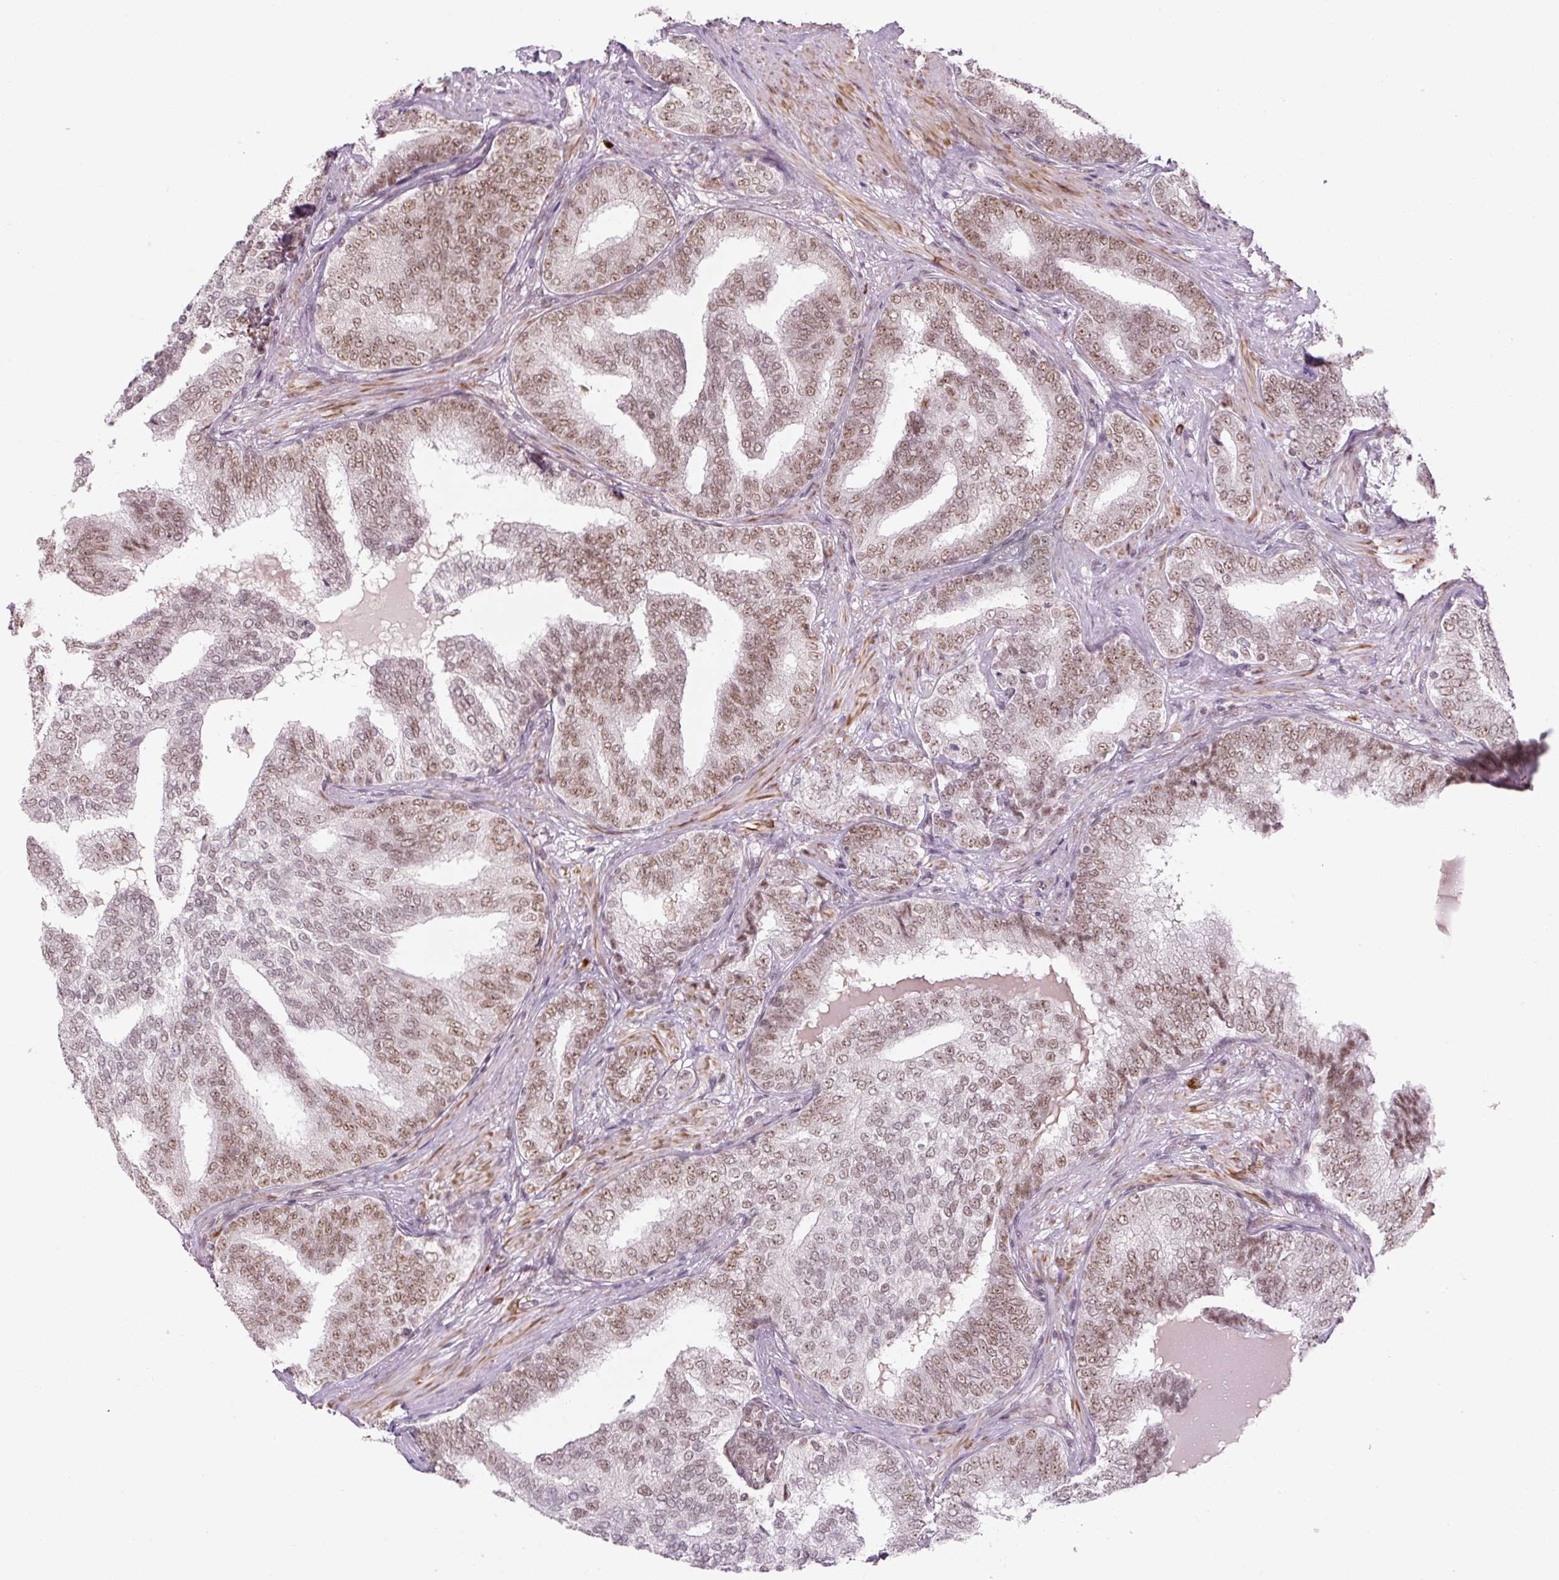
{"staining": {"intensity": "moderate", "quantity": ">75%", "location": "nuclear"}, "tissue": "prostate cancer", "cell_type": "Tumor cells", "image_type": "cancer", "snomed": [{"axis": "morphology", "description": "Adenocarcinoma, High grade"}, {"axis": "topography", "description": "Prostate"}], "caption": "Prostate cancer tissue displays moderate nuclear expression in about >75% of tumor cells", "gene": "U2AF2", "patient": {"sex": "male", "age": 72}}